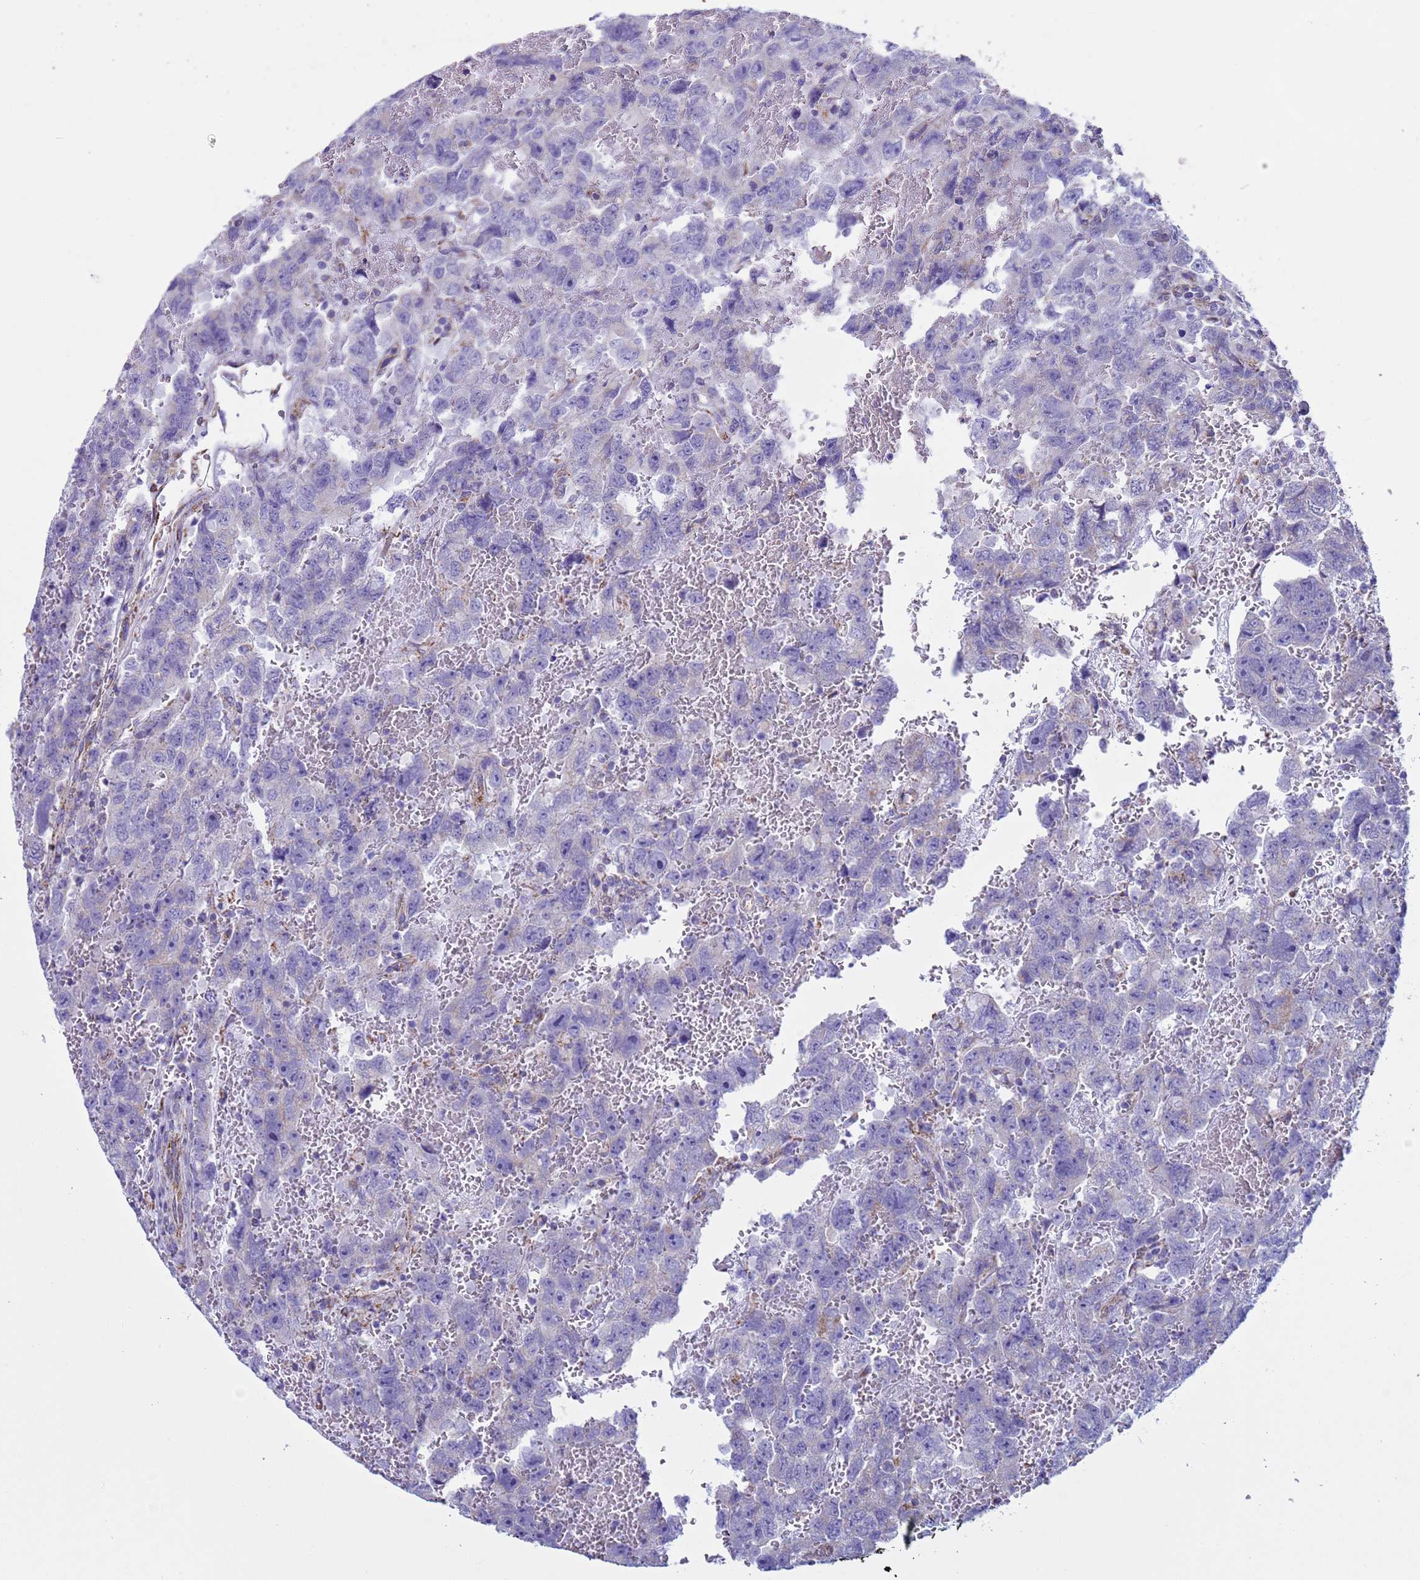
{"staining": {"intensity": "negative", "quantity": "none", "location": "none"}, "tissue": "testis cancer", "cell_type": "Tumor cells", "image_type": "cancer", "snomed": [{"axis": "morphology", "description": "Carcinoma, Embryonal, NOS"}, {"axis": "topography", "description": "Testis"}], "caption": "Micrograph shows no significant protein expression in tumor cells of embryonal carcinoma (testis).", "gene": "NCALD", "patient": {"sex": "male", "age": 45}}